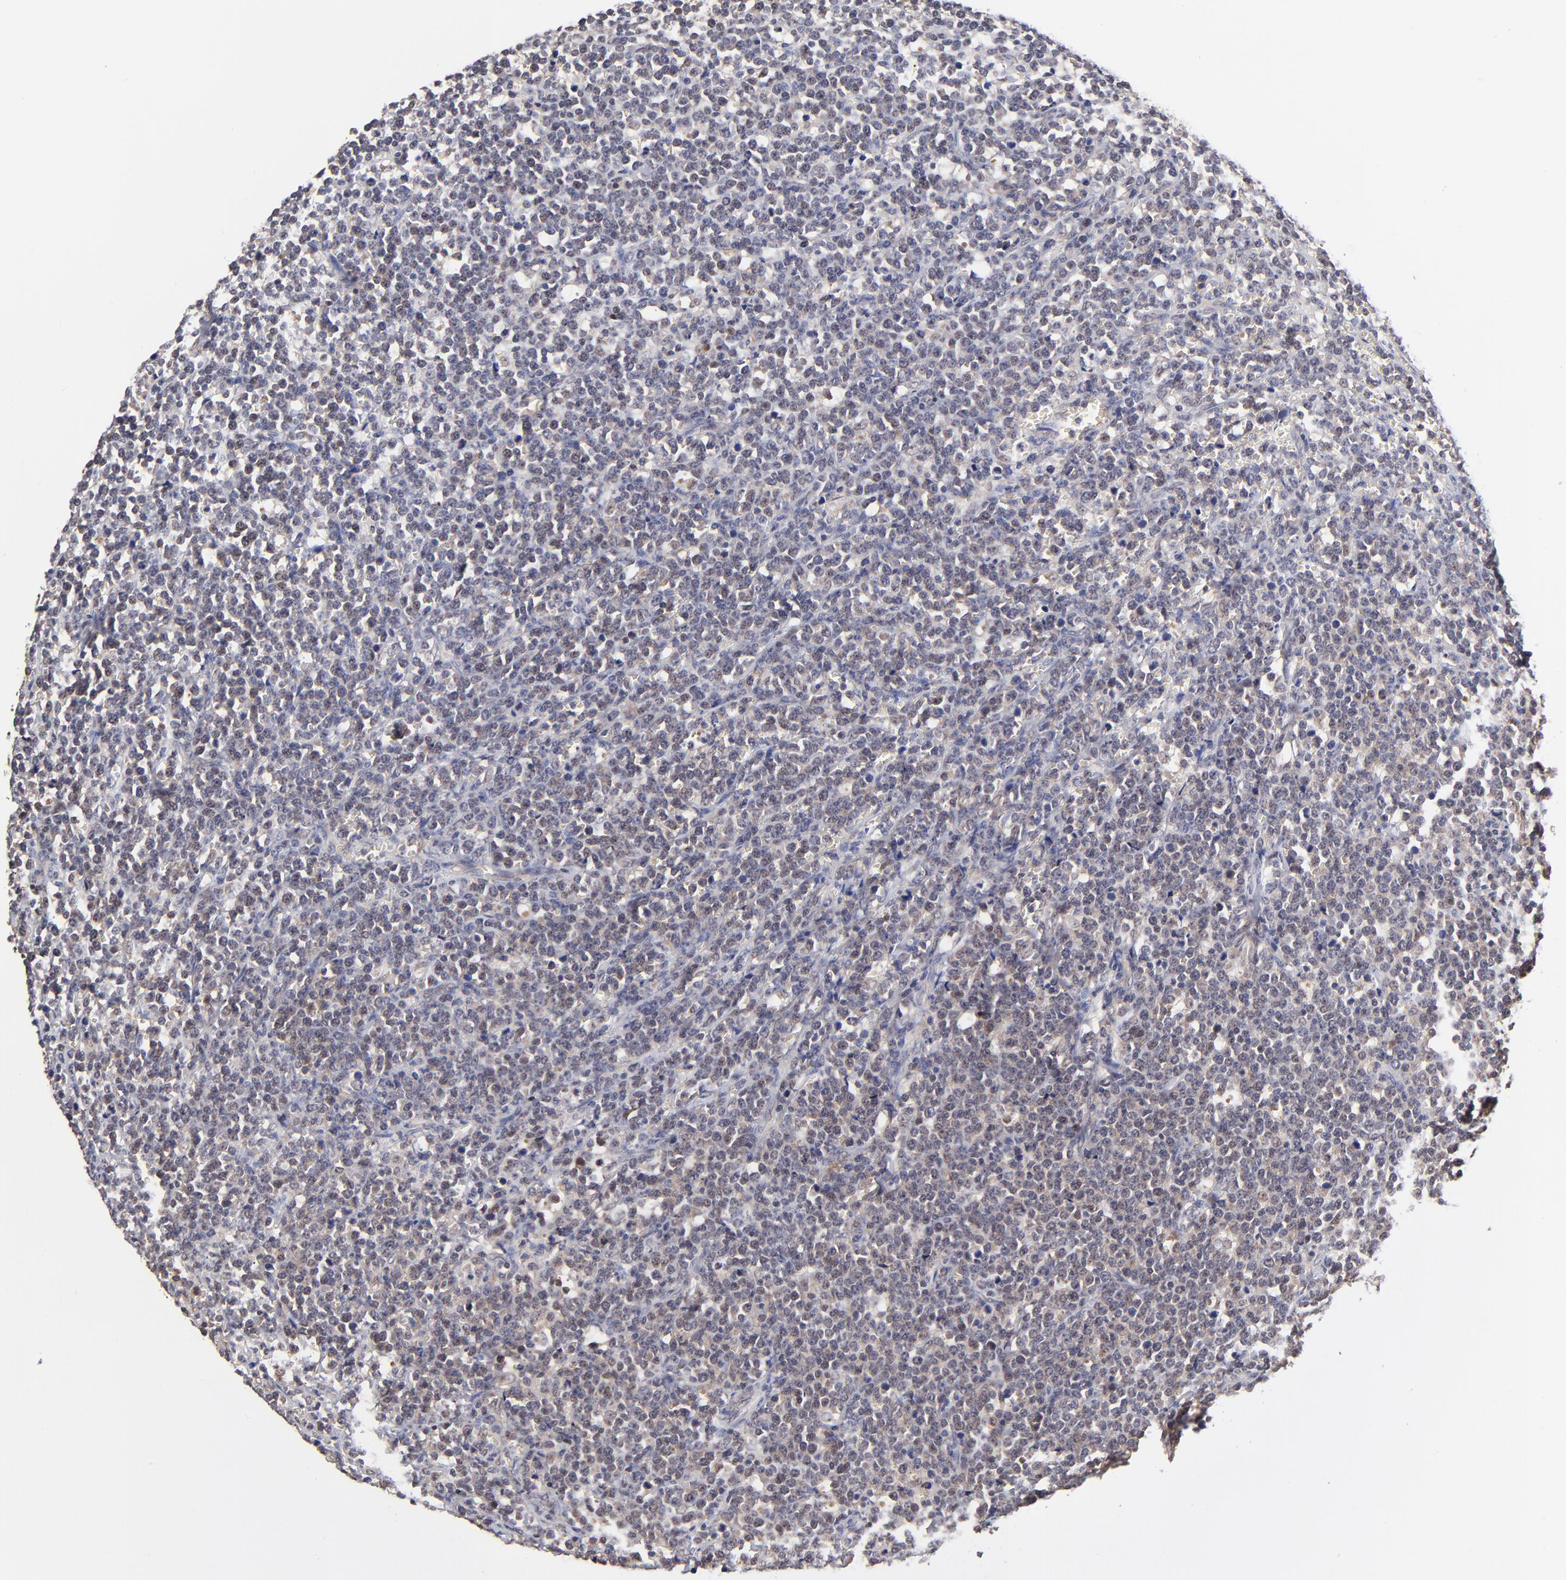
{"staining": {"intensity": "weak", "quantity": "<25%", "location": "nuclear"}, "tissue": "lymphoma", "cell_type": "Tumor cells", "image_type": "cancer", "snomed": [{"axis": "morphology", "description": "Malignant lymphoma, non-Hodgkin's type, High grade"}, {"axis": "topography", "description": "Small intestine"}, {"axis": "topography", "description": "Colon"}], "caption": "The IHC photomicrograph has no significant staining in tumor cells of malignant lymphoma, non-Hodgkin's type (high-grade) tissue.", "gene": "PSMC4", "patient": {"sex": "male", "age": 8}}